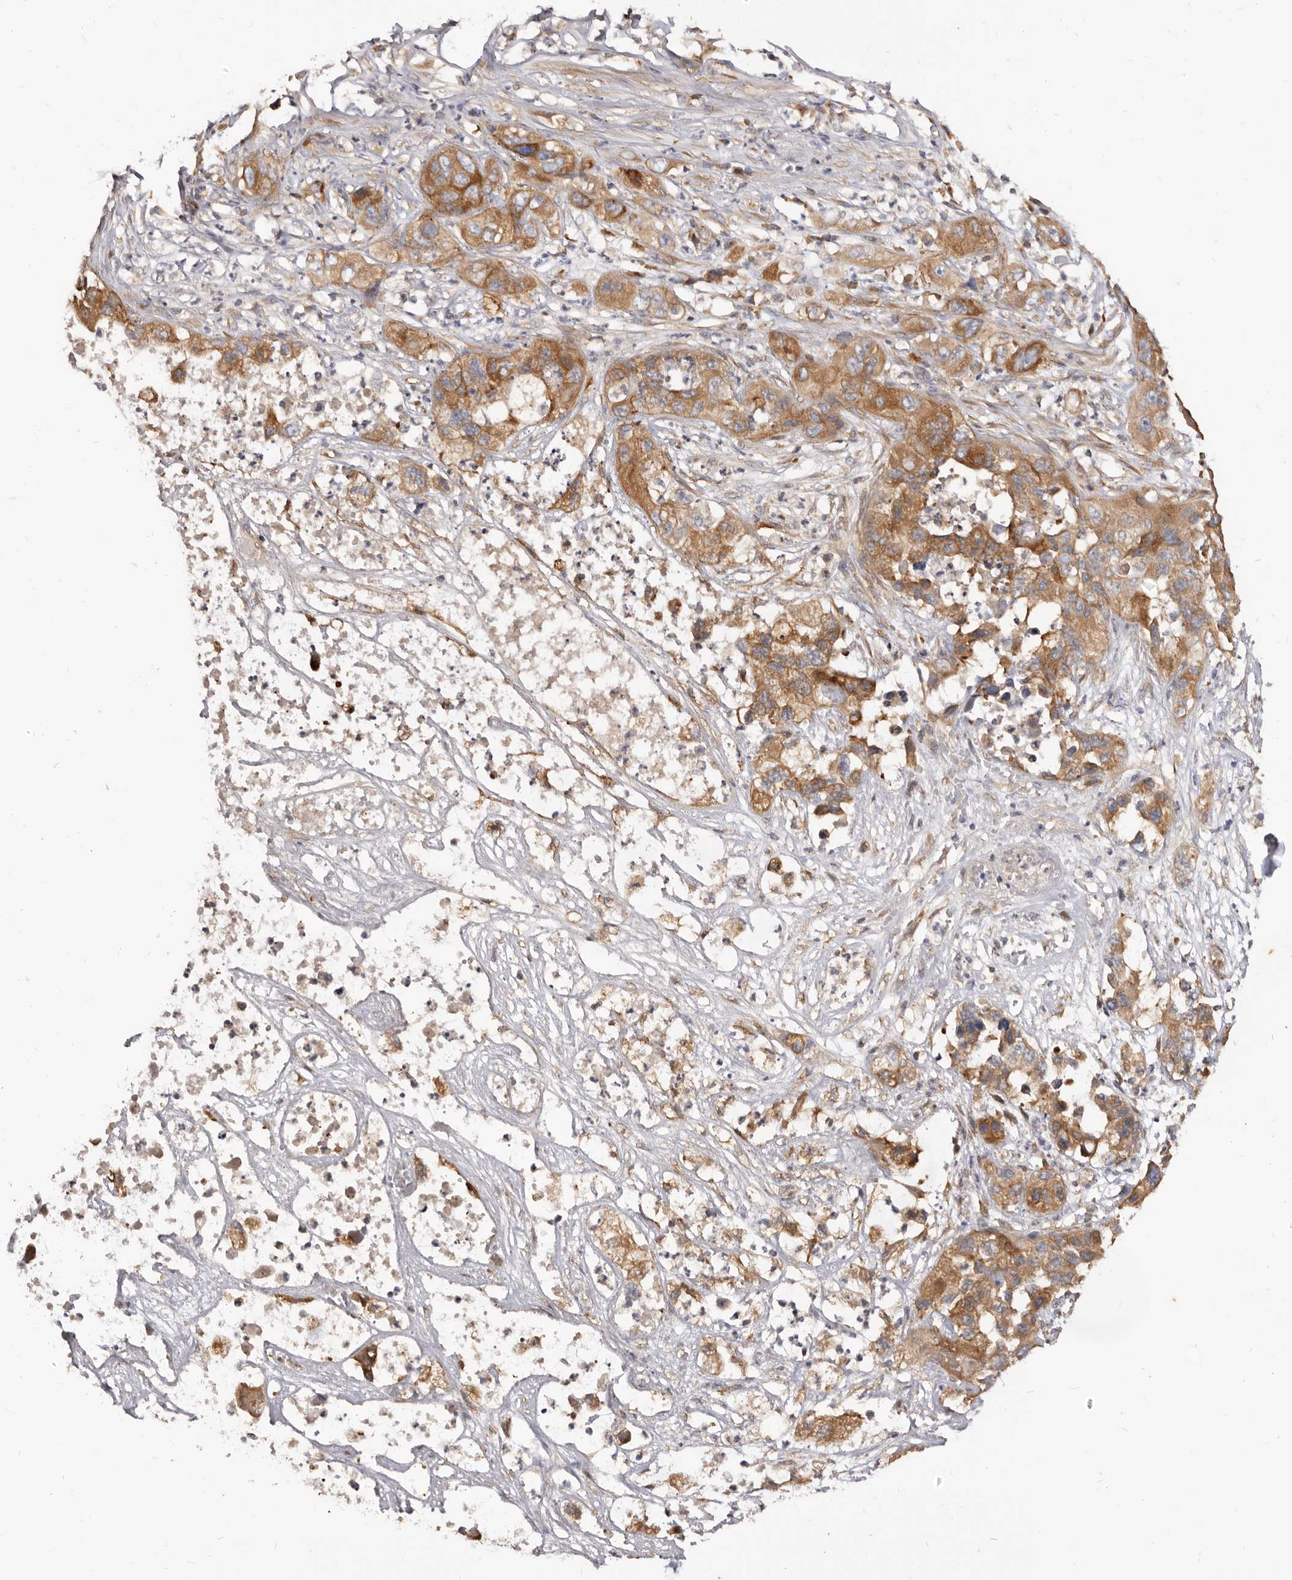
{"staining": {"intensity": "moderate", "quantity": ">75%", "location": "cytoplasmic/membranous"}, "tissue": "pancreatic cancer", "cell_type": "Tumor cells", "image_type": "cancer", "snomed": [{"axis": "morphology", "description": "Adenocarcinoma, NOS"}, {"axis": "topography", "description": "Pancreas"}], "caption": "Human pancreatic adenocarcinoma stained with a brown dye reveals moderate cytoplasmic/membranous positive expression in about >75% of tumor cells.", "gene": "ADAMTS20", "patient": {"sex": "female", "age": 78}}